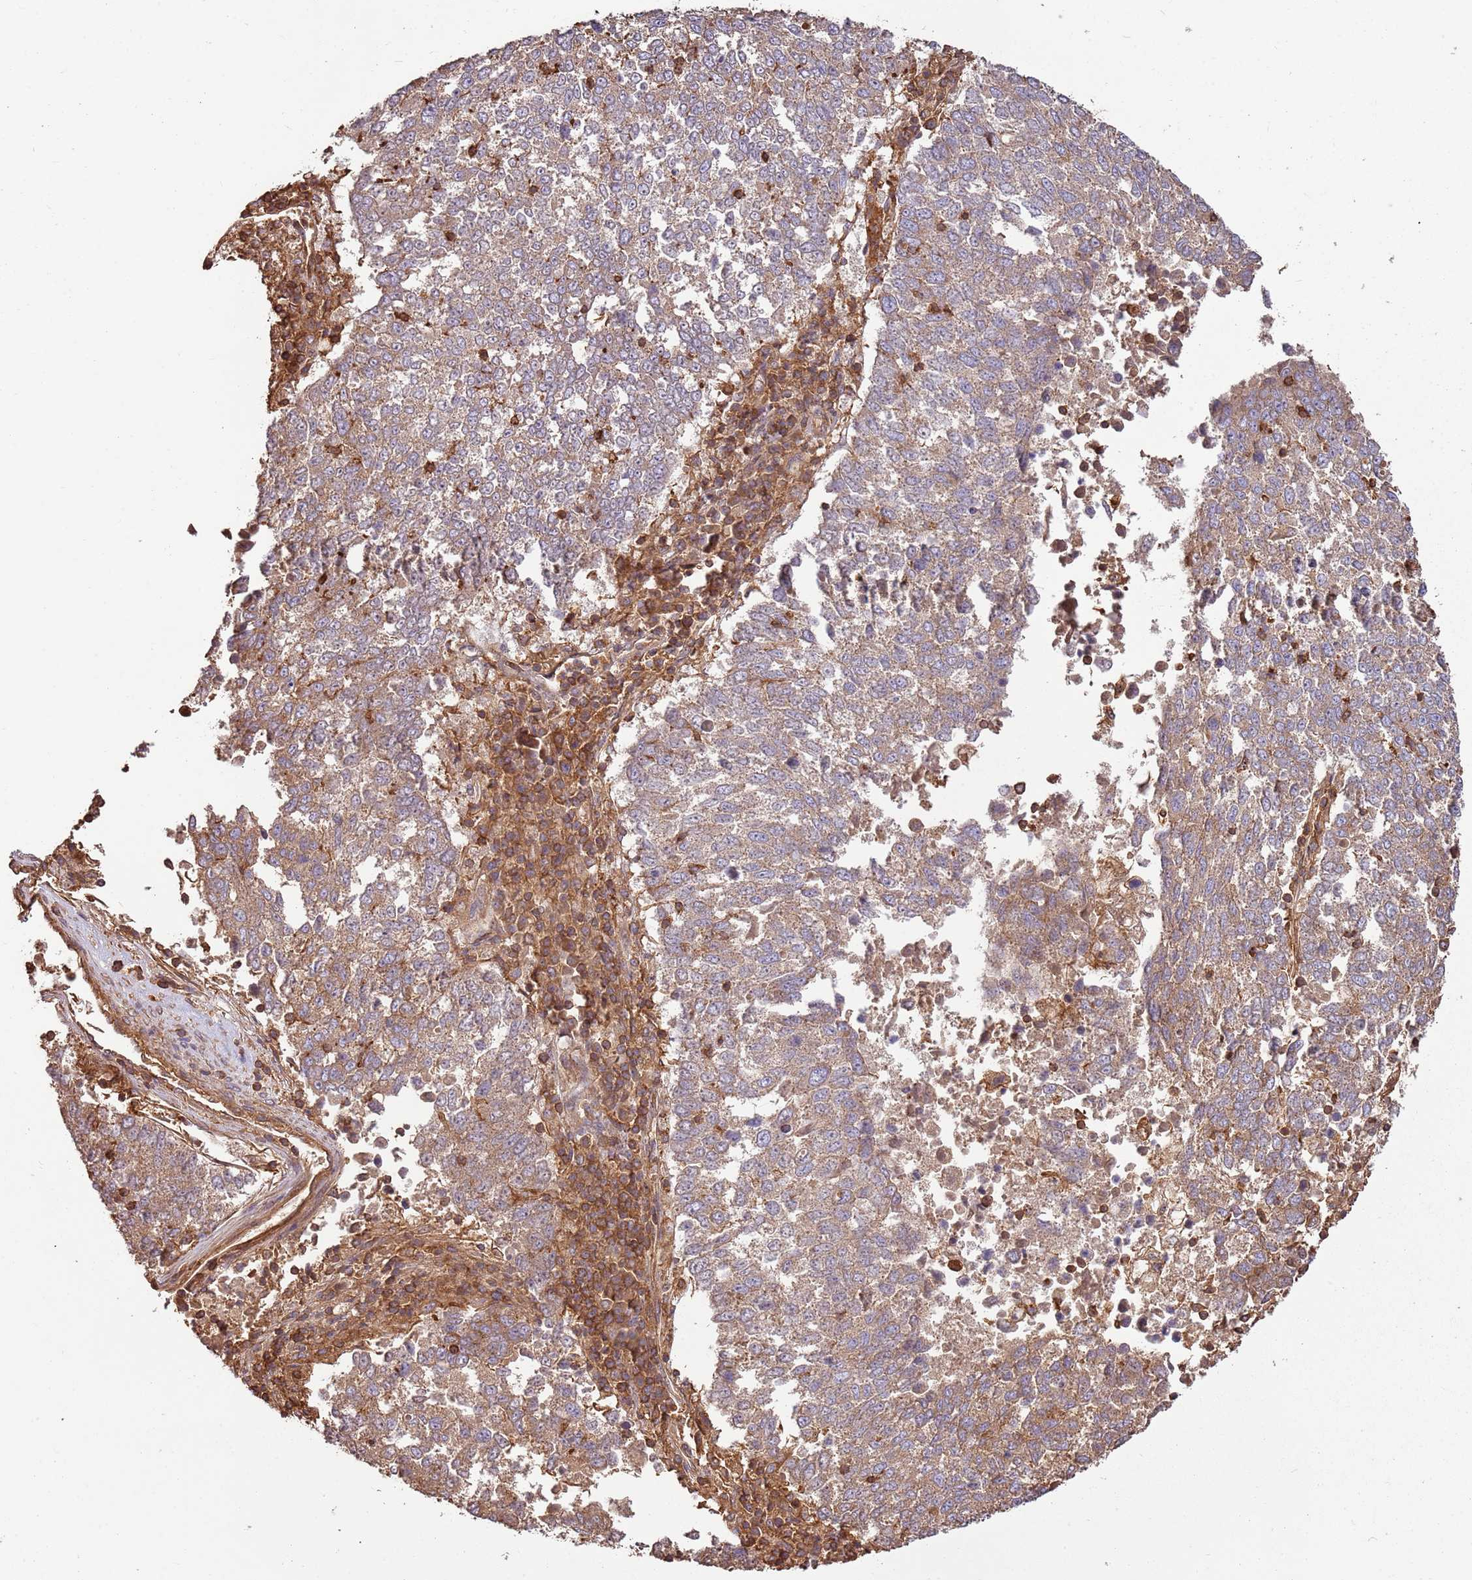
{"staining": {"intensity": "moderate", "quantity": ">75%", "location": "cytoplasmic/membranous"}, "tissue": "lung cancer", "cell_type": "Tumor cells", "image_type": "cancer", "snomed": [{"axis": "morphology", "description": "Squamous cell carcinoma, NOS"}, {"axis": "topography", "description": "Lung"}], "caption": "This is an image of immunohistochemistry staining of squamous cell carcinoma (lung), which shows moderate staining in the cytoplasmic/membranous of tumor cells.", "gene": "ACVR2A", "patient": {"sex": "male", "age": 73}}